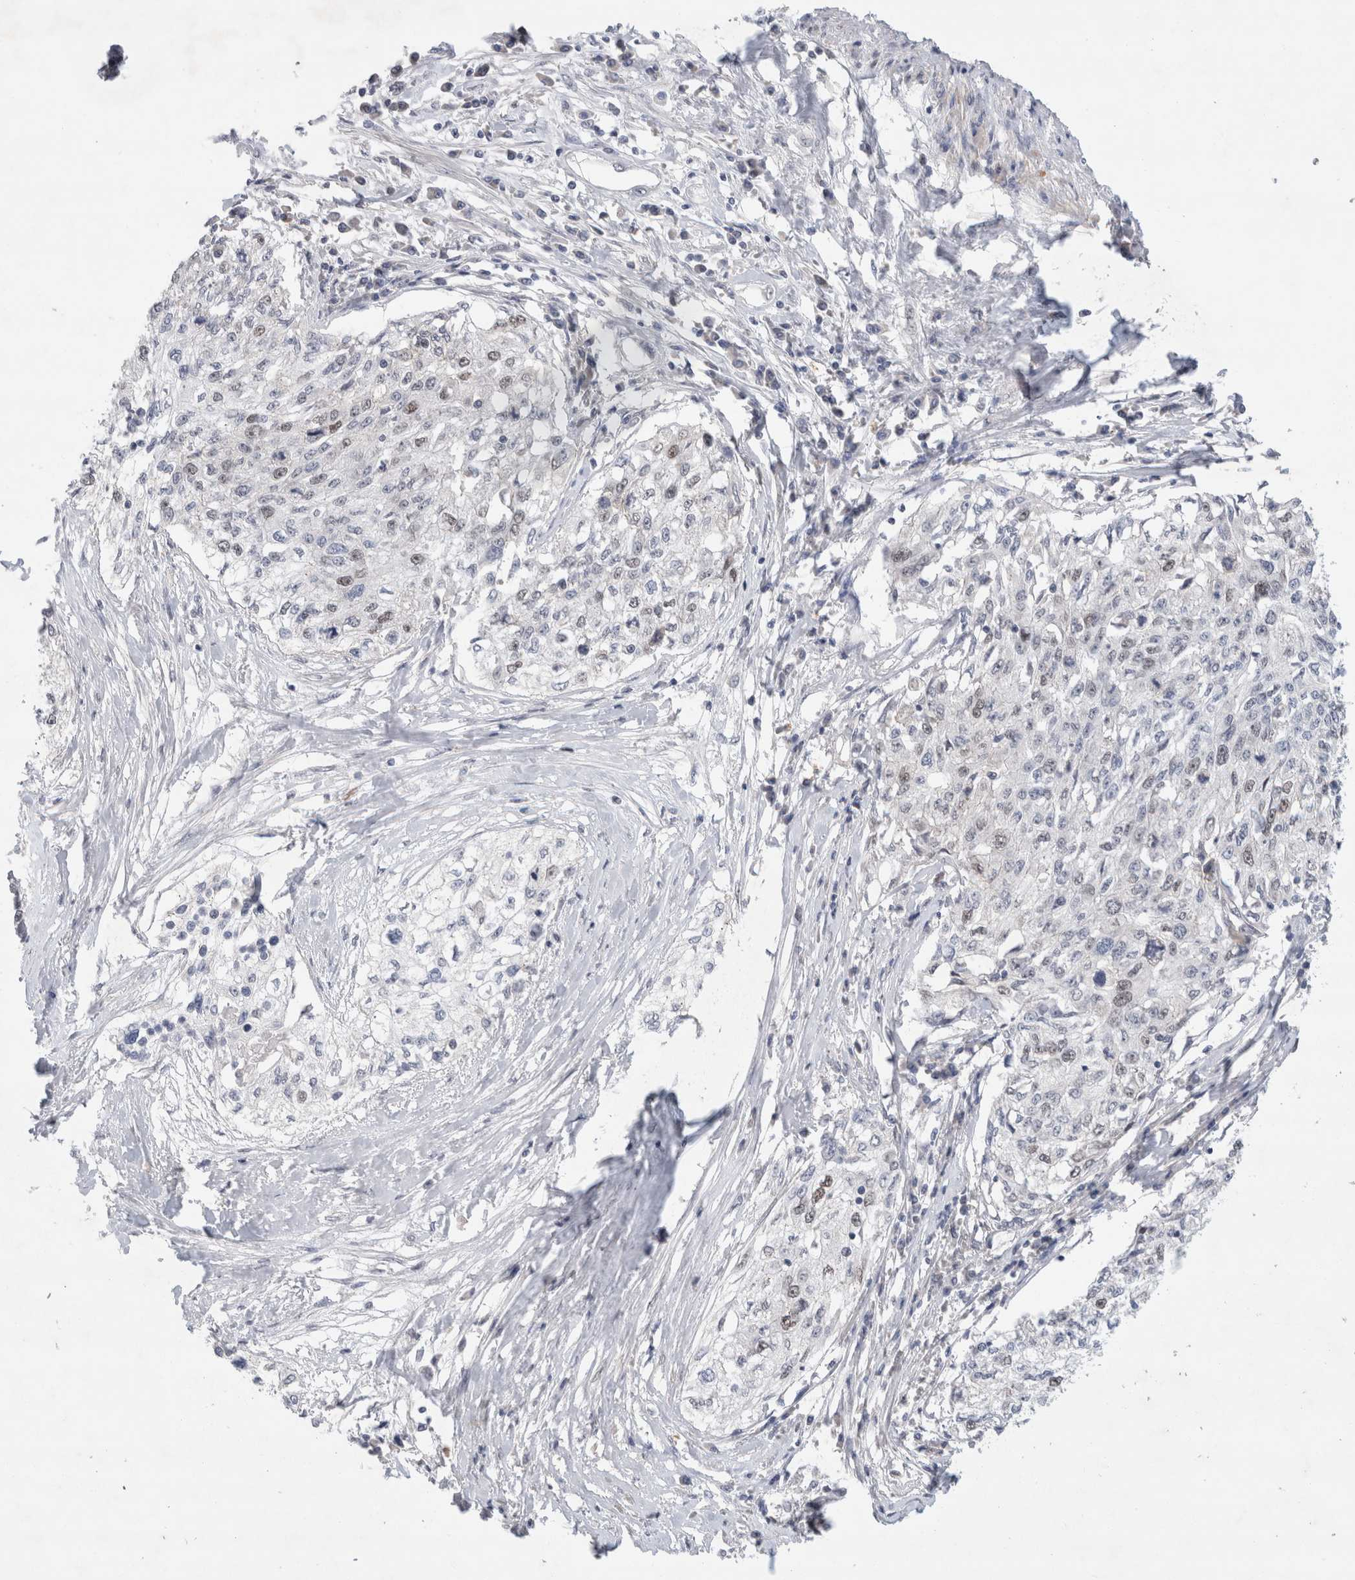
{"staining": {"intensity": "weak", "quantity": "<25%", "location": "nuclear"}, "tissue": "cervical cancer", "cell_type": "Tumor cells", "image_type": "cancer", "snomed": [{"axis": "morphology", "description": "Squamous cell carcinoma, NOS"}, {"axis": "topography", "description": "Cervix"}], "caption": "Tumor cells show no significant protein expression in cervical cancer (squamous cell carcinoma).", "gene": "KNL1", "patient": {"sex": "female", "age": 57}}